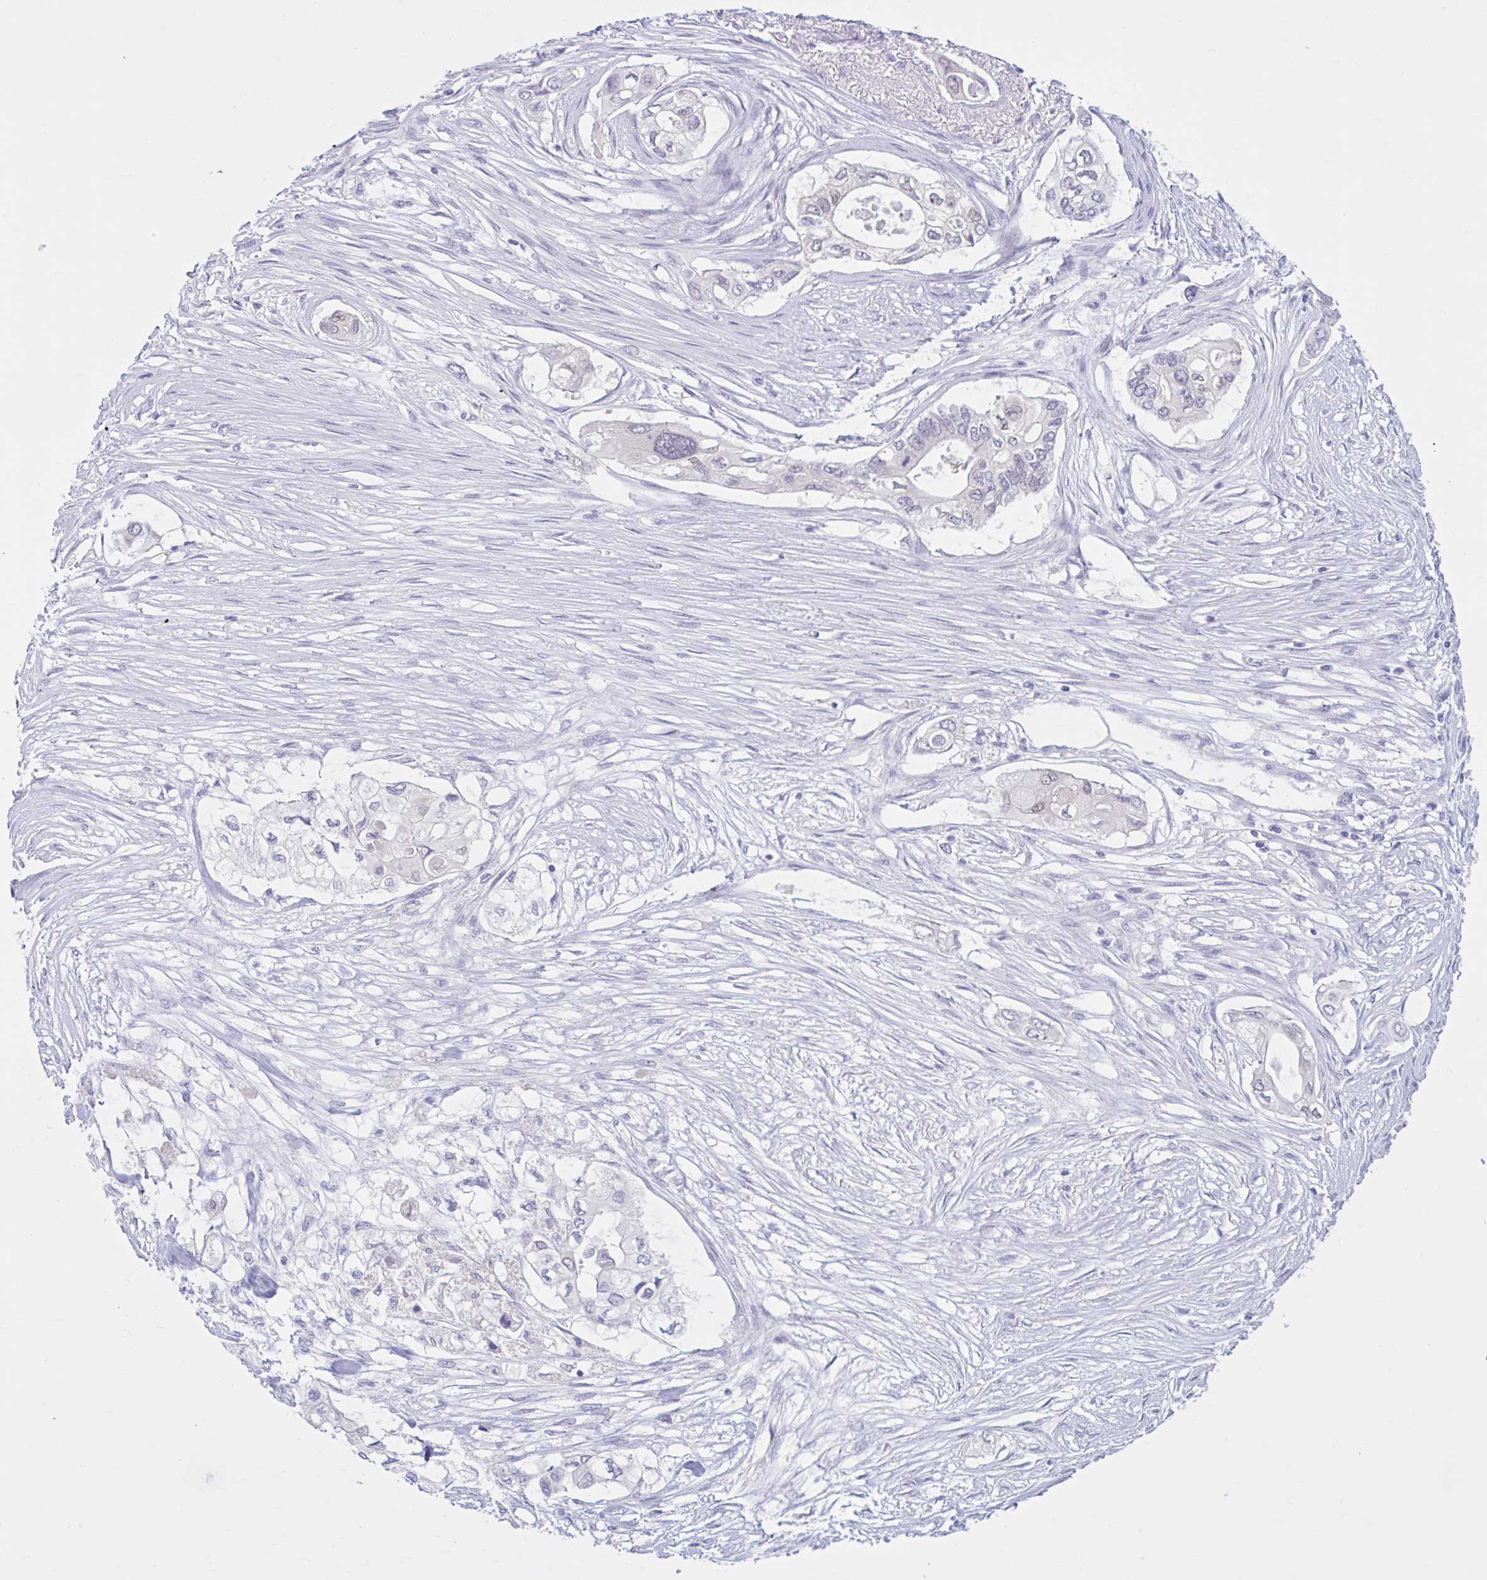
{"staining": {"intensity": "negative", "quantity": "none", "location": "none"}, "tissue": "pancreatic cancer", "cell_type": "Tumor cells", "image_type": "cancer", "snomed": [{"axis": "morphology", "description": "Adenocarcinoma, NOS"}, {"axis": "topography", "description": "Pancreas"}], "caption": "Human adenocarcinoma (pancreatic) stained for a protein using IHC exhibits no expression in tumor cells.", "gene": "FAM153A", "patient": {"sex": "female", "age": 63}}